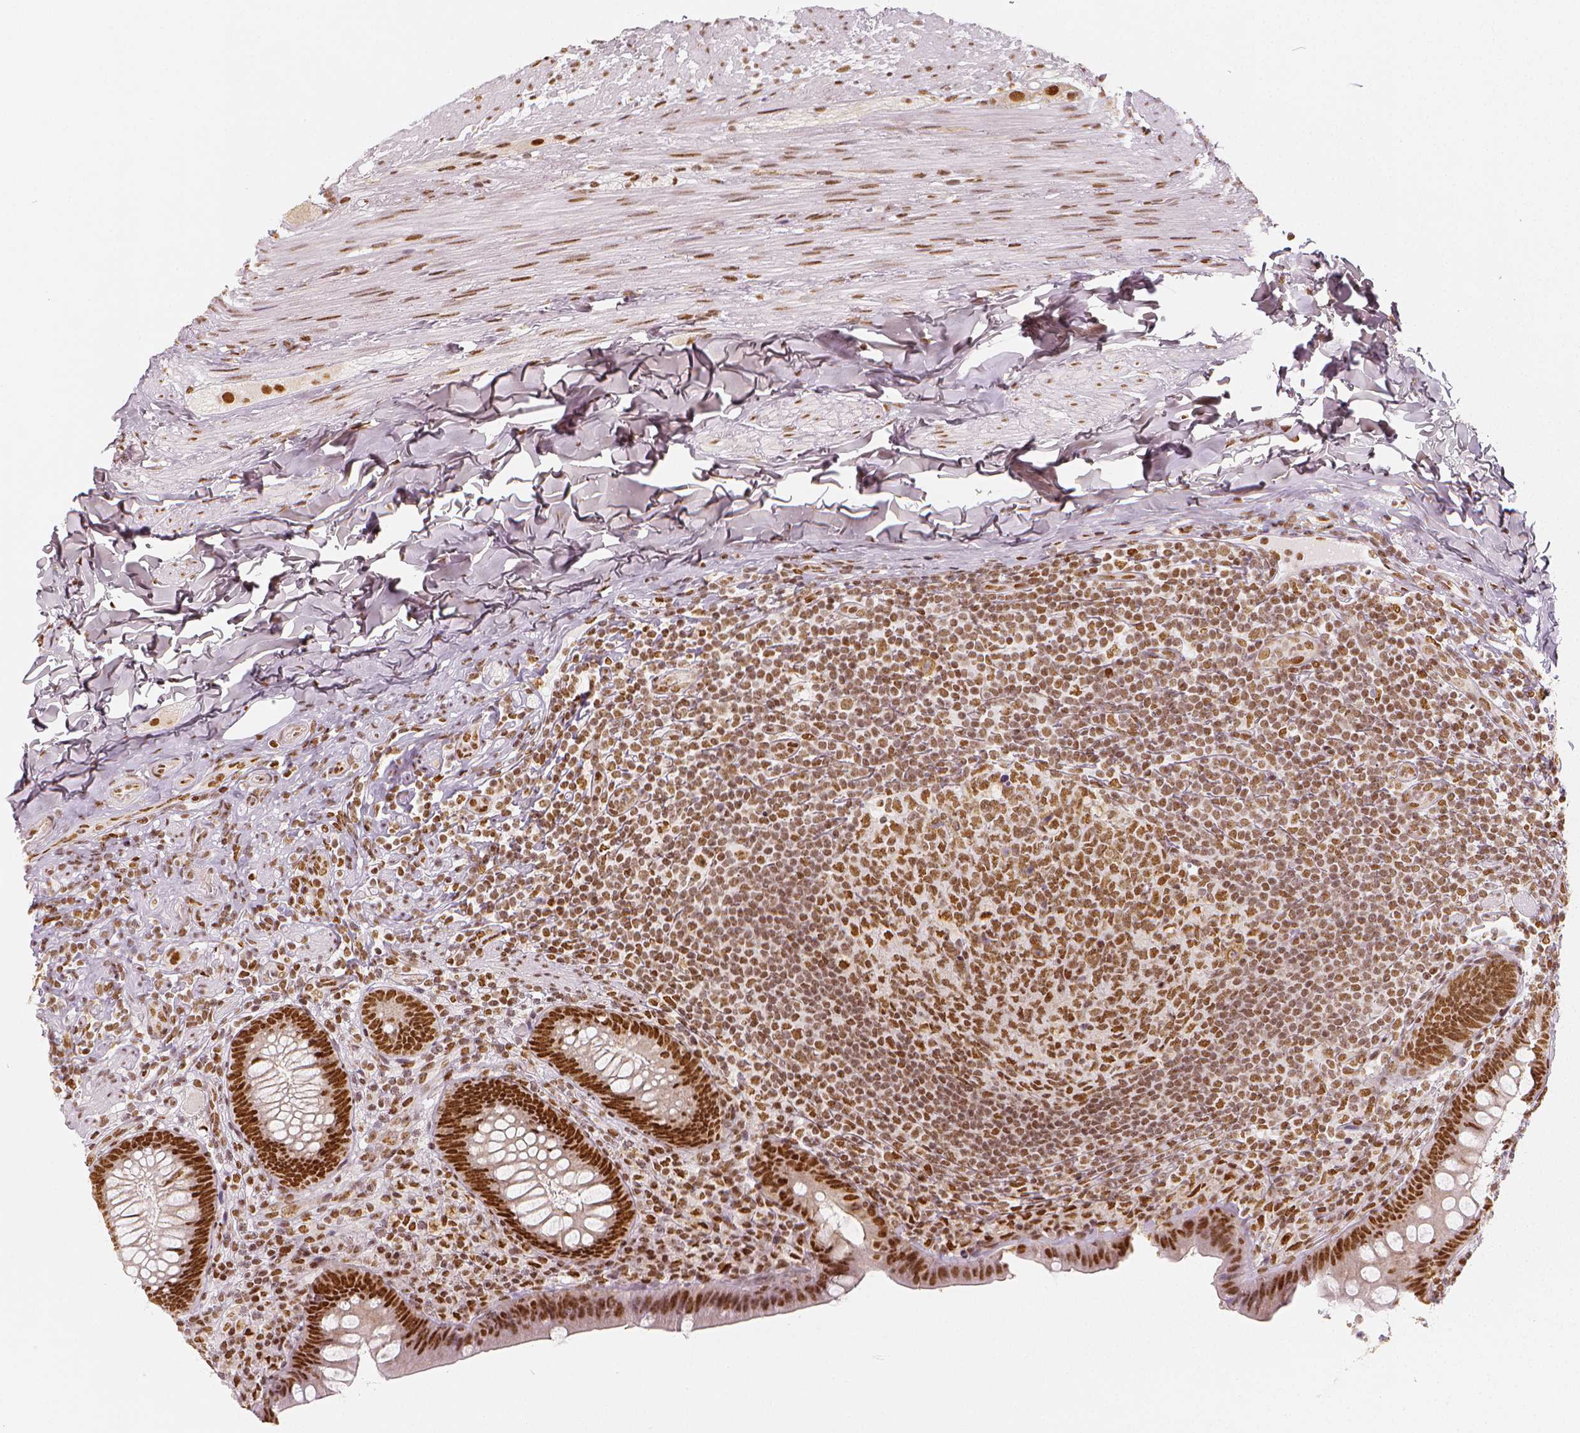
{"staining": {"intensity": "strong", "quantity": ">75%", "location": "nuclear"}, "tissue": "appendix", "cell_type": "Glandular cells", "image_type": "normal", "snomed": [{"axis": "morphology", "description": "Normal tissue, NOS"}, {"axis": "topography", "description": "Appendix"}], "caption": "Glandular cells show strong nuclear expression in about >75% of cells in benign appendix.", "gene": "KDM5B", "patient": {"sex": "male", "age": 47}}